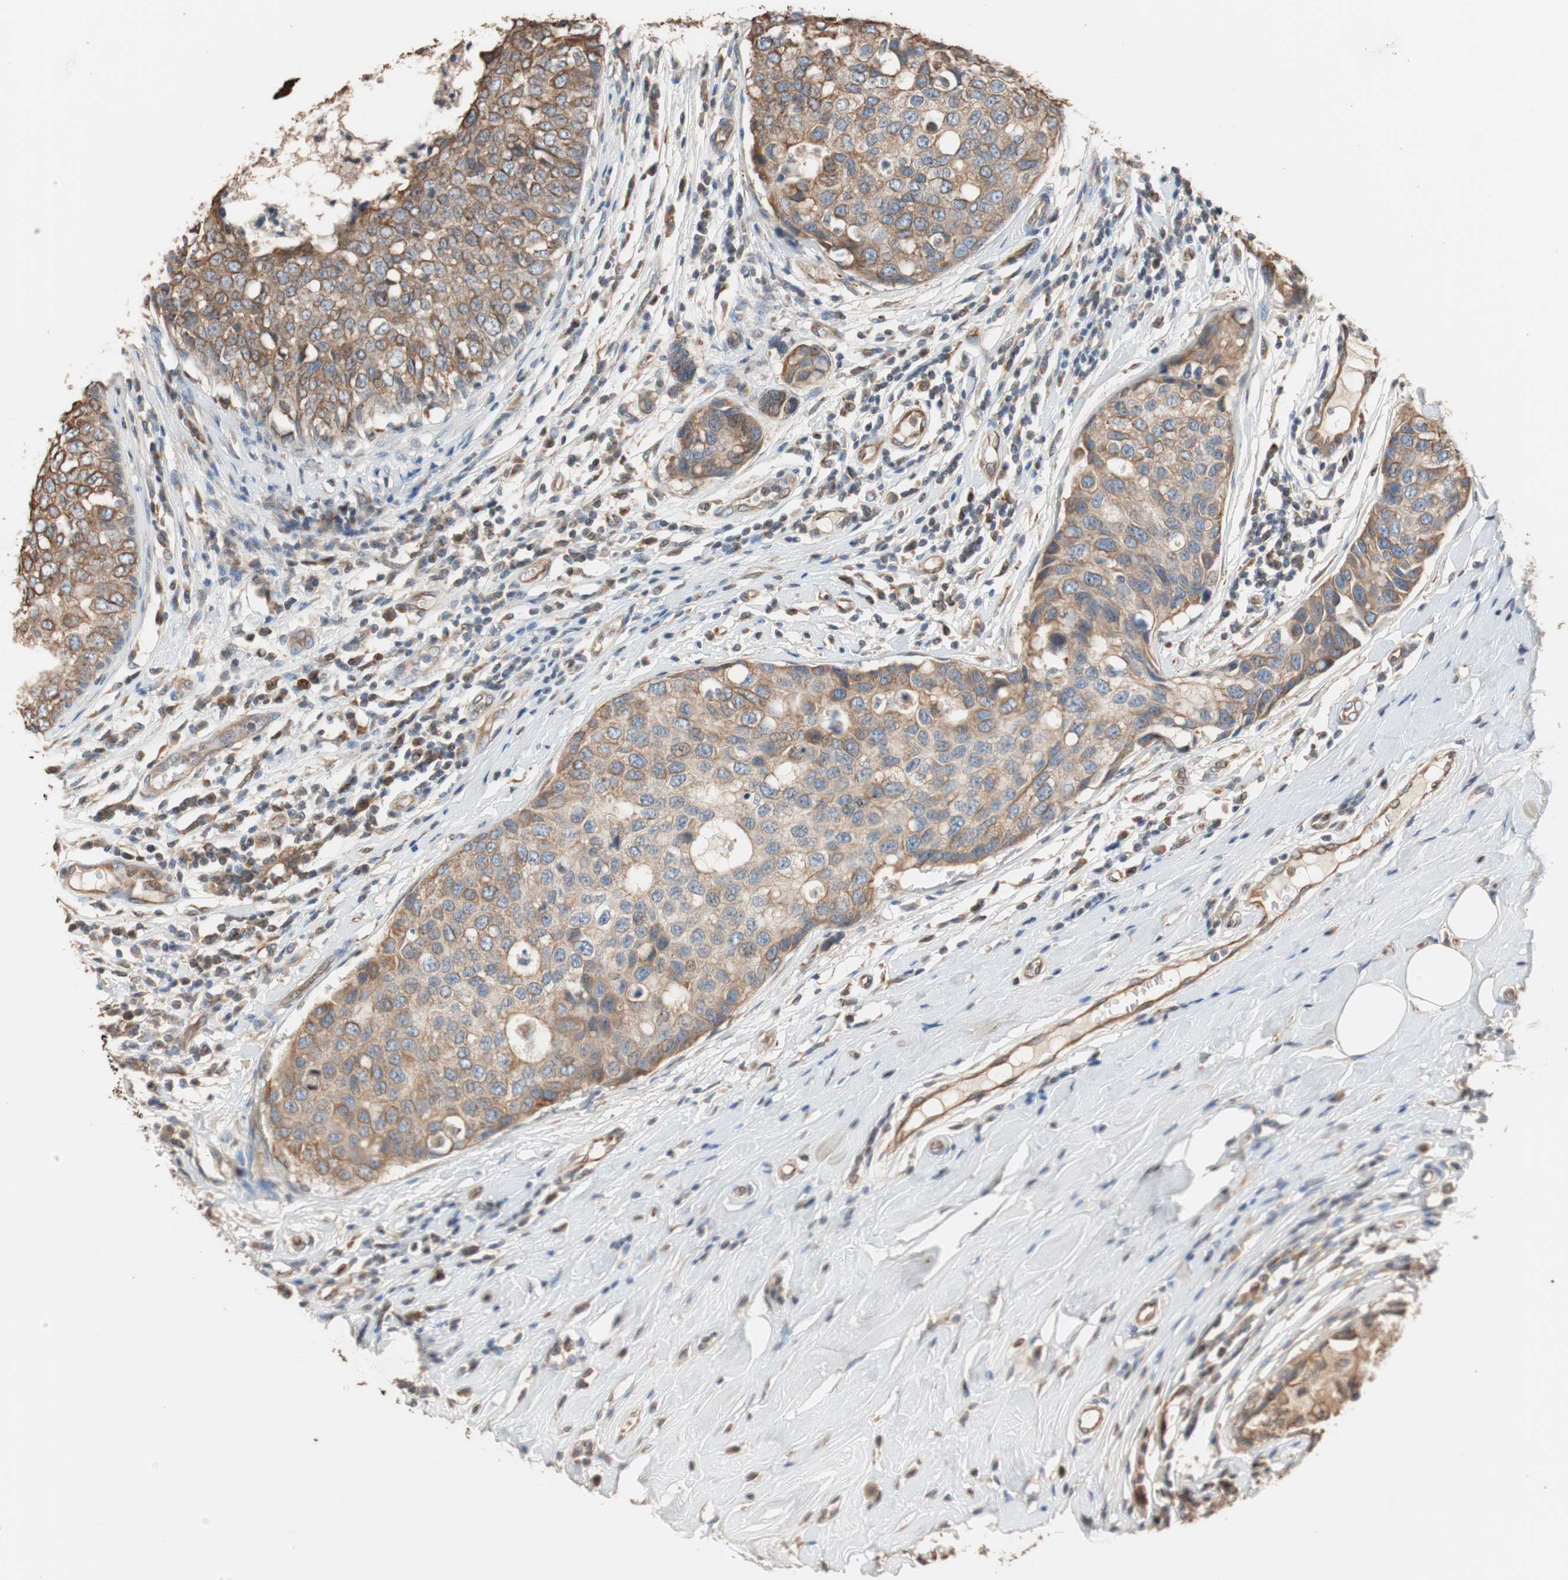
{"staining": {"intensity": "moderate", "quantity": ">75%", "location": "cytoplasmic/membranous"}, "tissue": "breast cancer", "cell_type": "Tumor cells", "image_type": "cancer", "snomed": [{"axis": "morphology", "description": "Duct carcinoma"}, {"axis": "topography", "description": "Breast"}], "caption": "Intraductal carcinoma (breast) stained with a brown dye exhibits moderate cytoplasmic/membranous positive expression in about >75% of tumor cells.", "gene": "TUBB", "patient": {"sex": "female", "age": 27}}